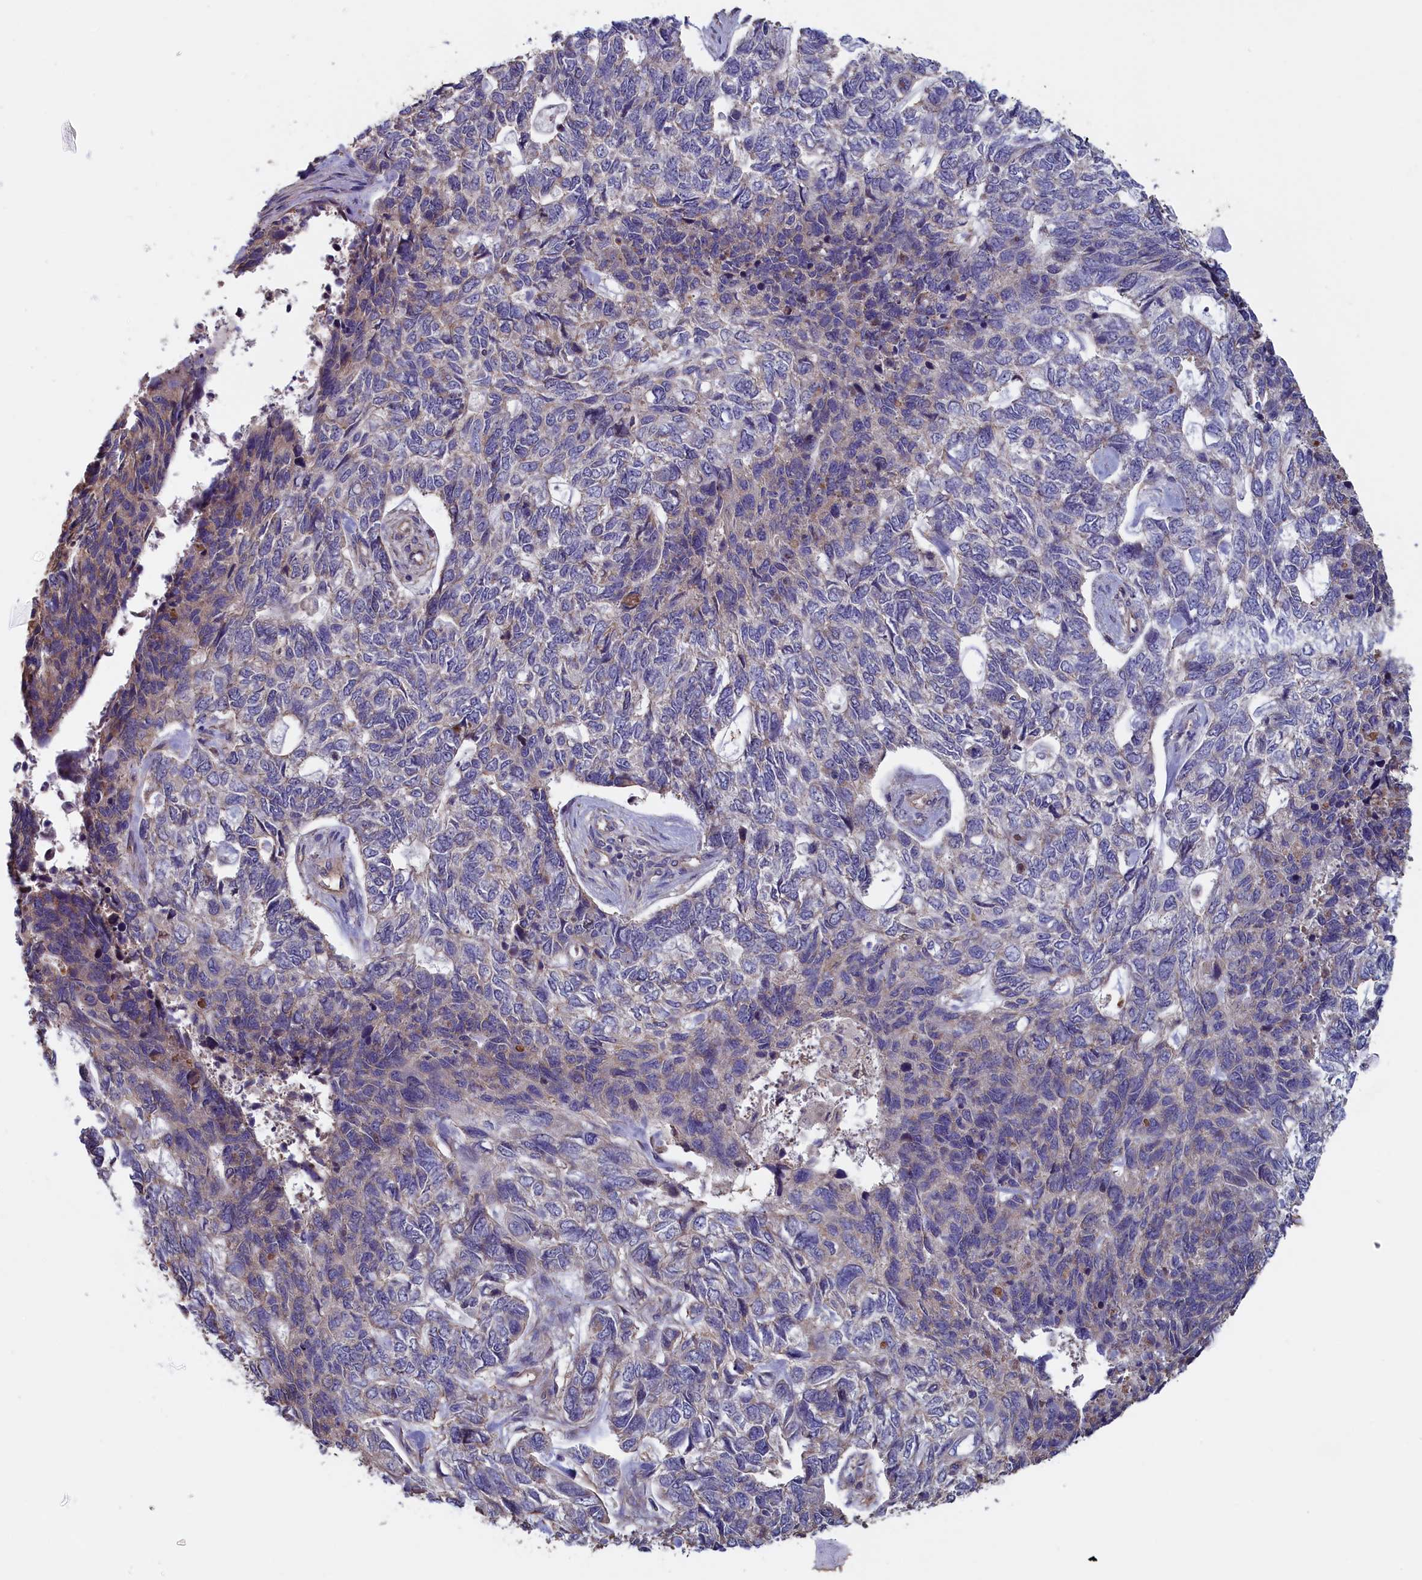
{"staining": {"intensity": "weak", "quantity": "<25%", "location": "cytoplasmic/membranous"}, "tissue": "skin cancer", "cell_type": "Tumor cells", "image_type": "cancer", "snomed": [{"axis": "morphology", "description": "Basal cell carcinoma"}, {"axis": "topography", "description": "Skin"}], "caption": "Tumor cells show no significant staining in basal cell carcinoma (skin).", "gene": "ANKRD2", "patient": {"sex": "female", "age": 65}}